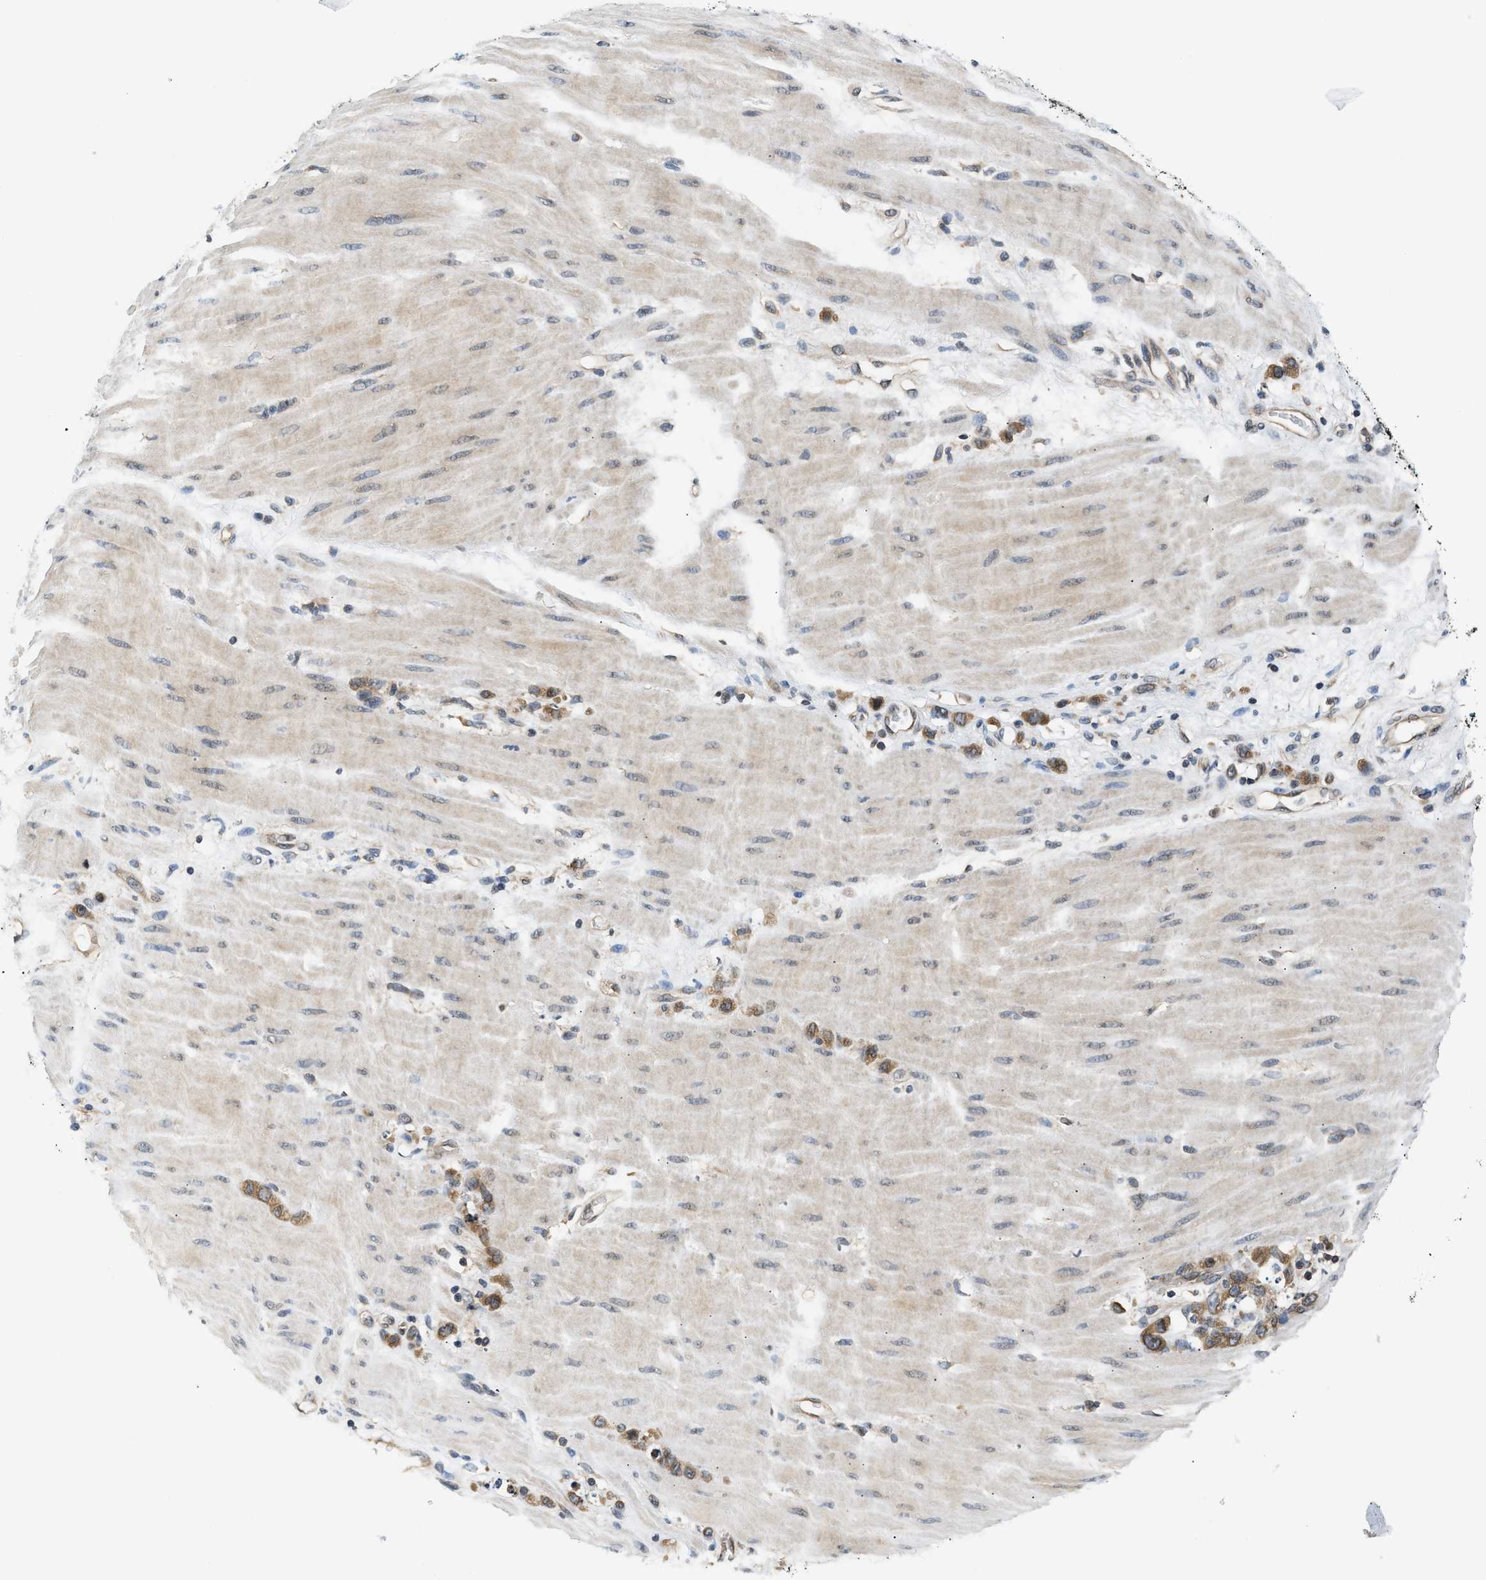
{"staining": {"intensity": "moderate", "quantity": ">75%", "location": "cytoplasmic/membranous"}, "tissue": "stomach cancer", "cell_type": "Tumor cells", "image_type": "cancer", "snomed": [{"axis": "morphology", "description": "Adenocarcinoma, NOS"}, {"axis": "topography", "description": "Stomach"}], "caption": "Human adenocarcinoma (stomach) stained with a protein marker shows moderate staining in tumor cells.", "gene": "RAB29", "patient": {"sex": "male", "age": 82}}